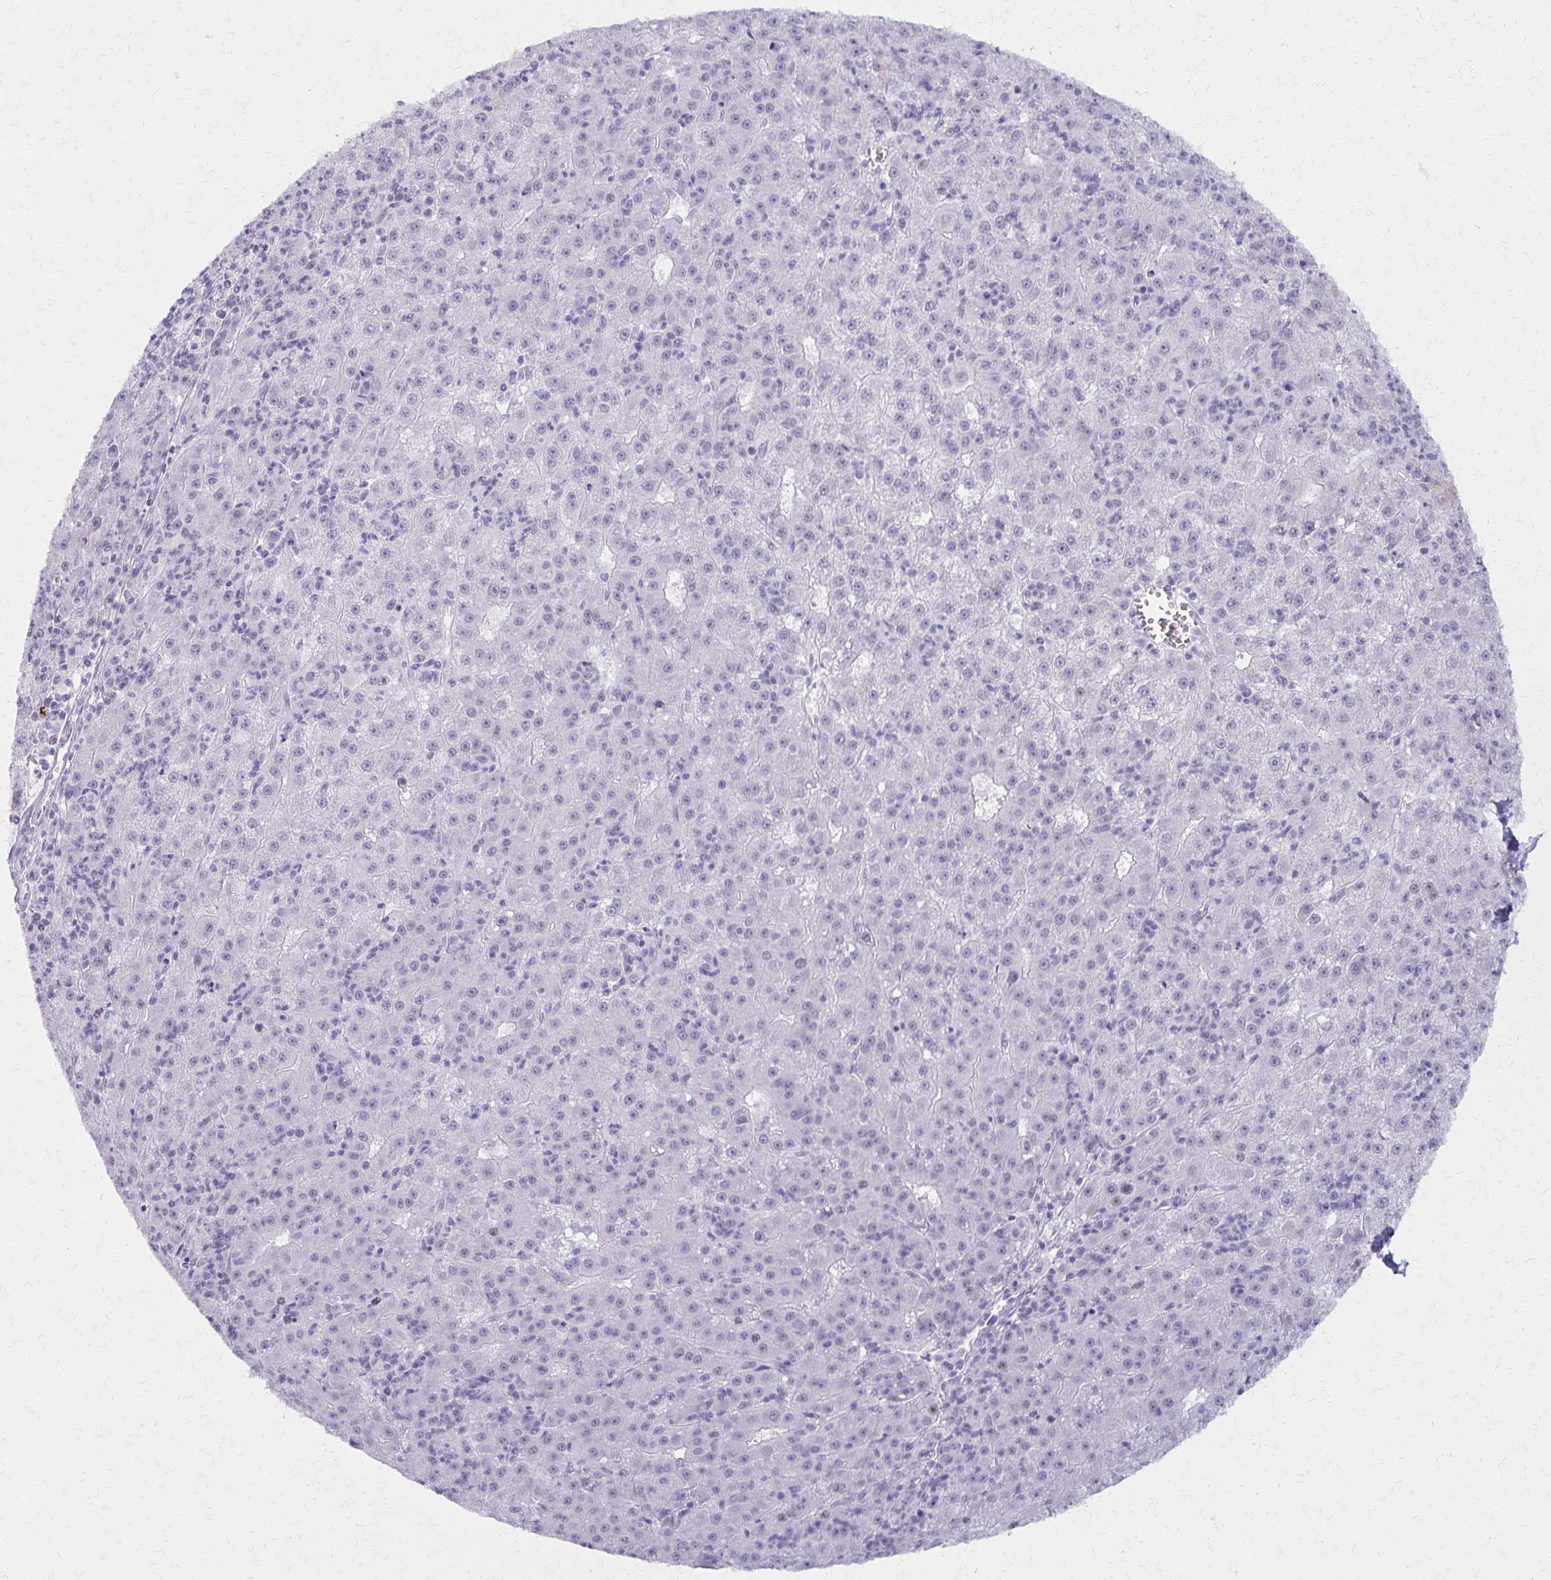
{"staining": {"intensity": "negative", "quantity": "none", "location": "none"}, "tissue": "liver cancer", "cell_type": "Tumor cells", "image_type": "cancer", "snomed": [{"axis": "morphology", "description": "Carcinoma, Hepatocellular, NOS"}, {"axis": "topography", "description": "Liver"}], "caption": "This is a histopathology image of immunohistochemistry (IHC) staining of liver cancer, which shows no staining in tumor cells. The staining was performed using DAB to visualize the protein expression in brown, while the nuclei were stained in blue with hematoxylin (Magnification: 20x).", "gene": "MORC4", "patient": {"sex": "male", "age": 76}}